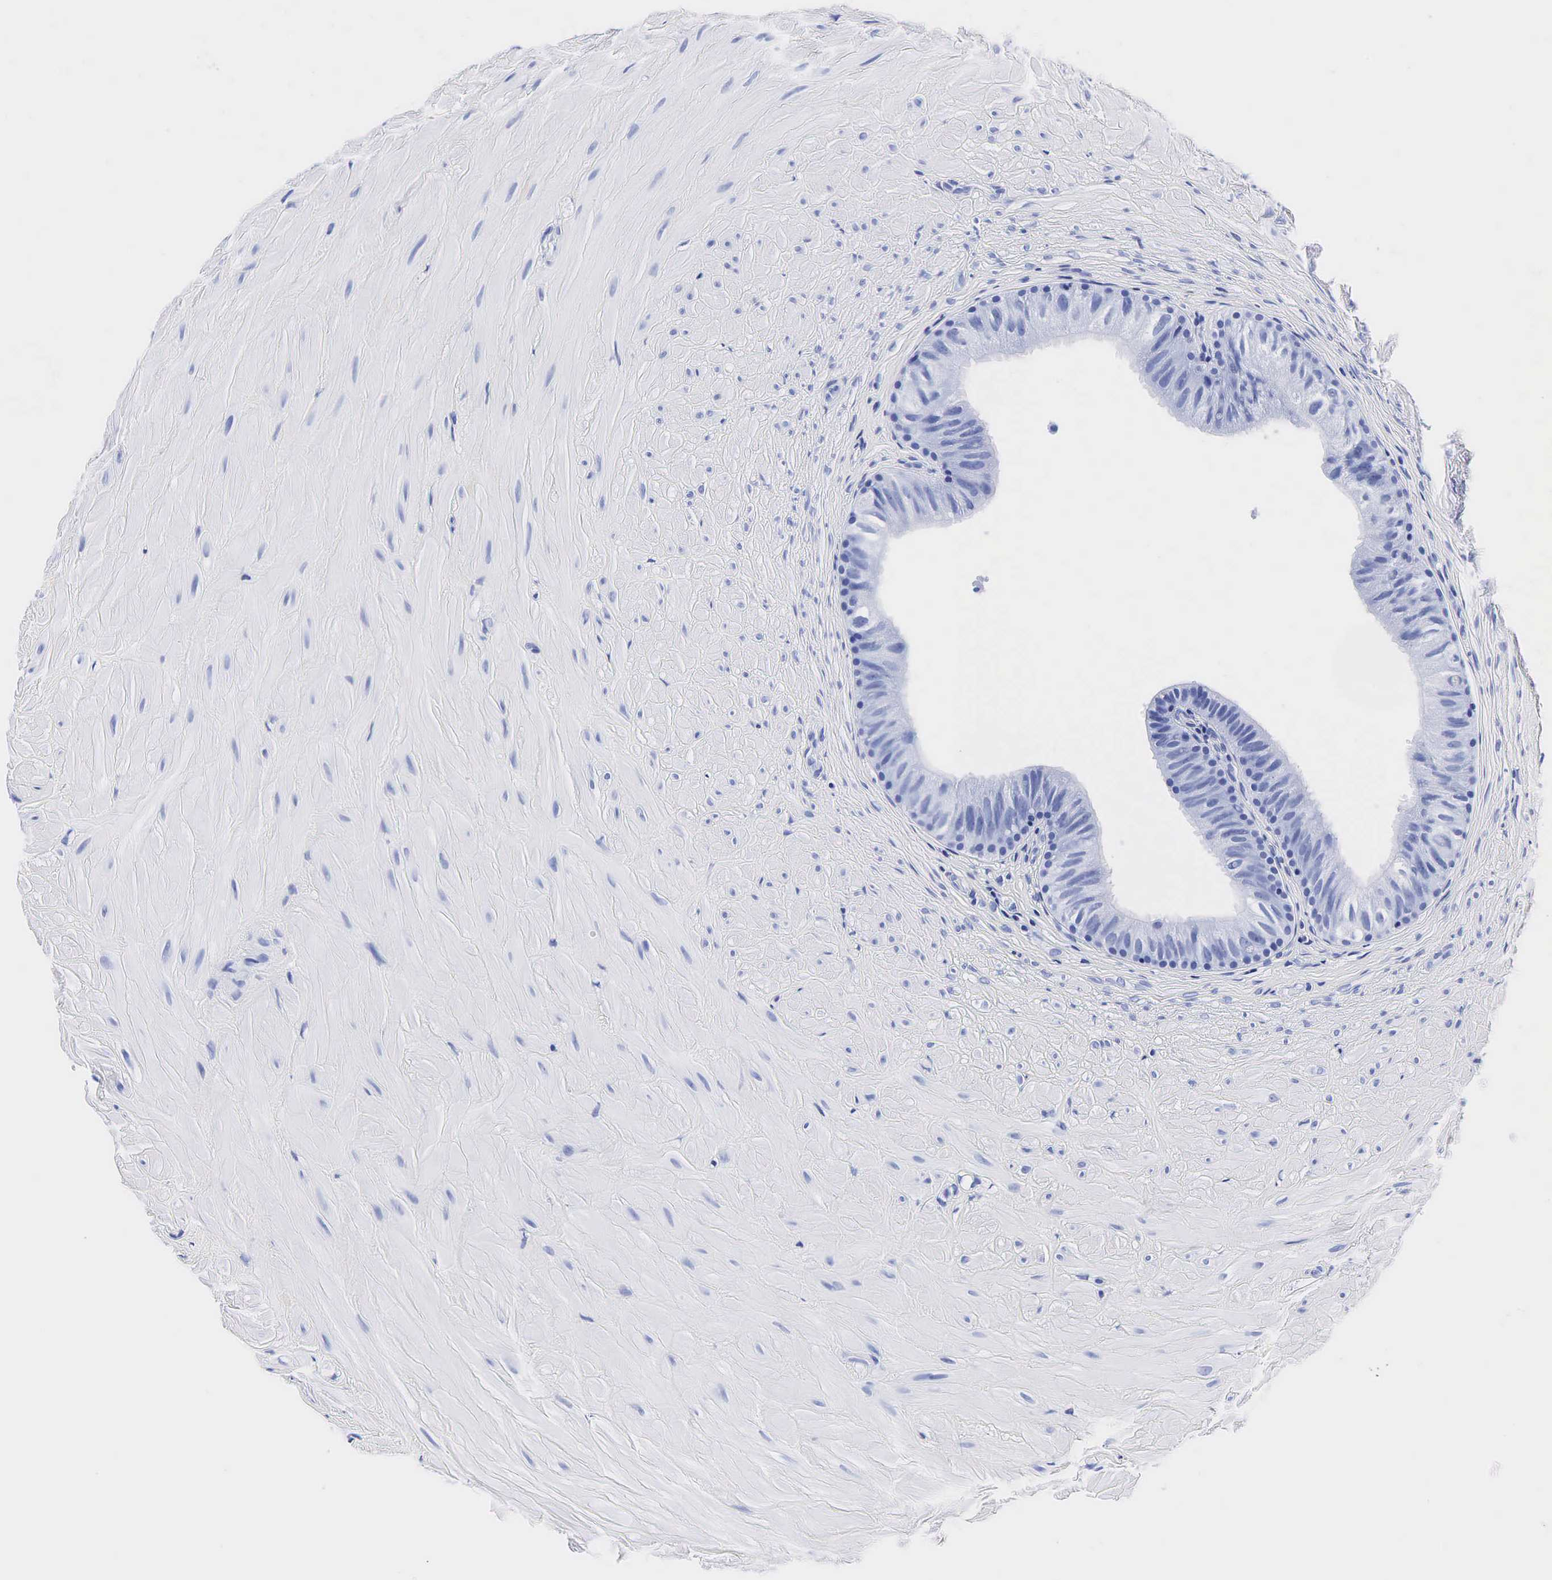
{"staining": {"intensity": "negative", "quantity": "none", "location": "none"}, "tissue": "epididymis", "cell_type": "Glandular cells", "image_type": "normal", "snomed": [{"axis": "morphology", "description": "Normal tissue, NOS"}, {"axis": "topography", "description": "Epididymis"}], "caption": "Image shows no significant protein positivity in glandular cells of unremarkable epididymis.", "gene": "KLK3", "patient": {"sex": "male", "age": 37}}